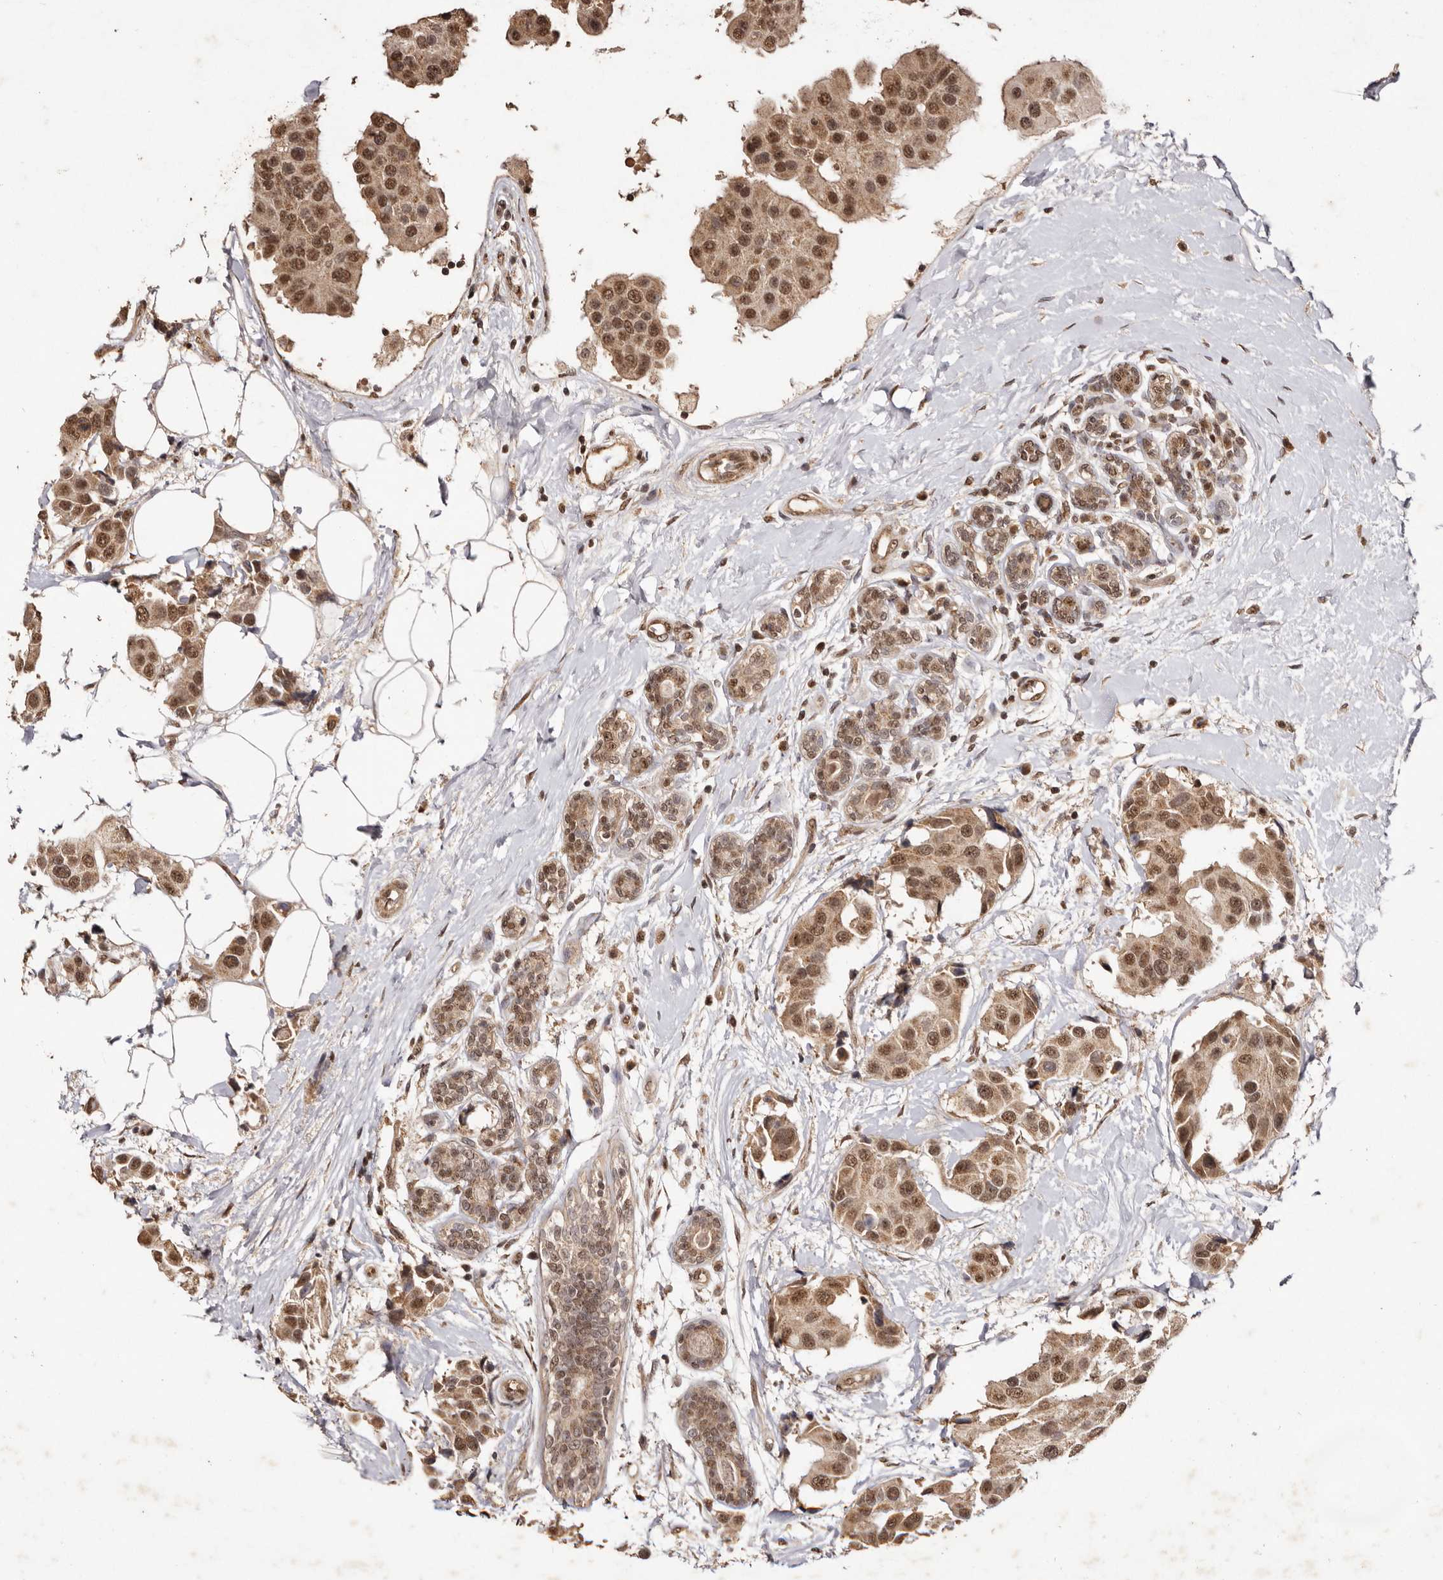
{"staining": {"intensity": "moderate", "quantity": ">75%", "location": "cytoplasmic/membranous,nuclear"}, "tissue": "breast cancer", "cell_type": "Tumor cells", "image_type": "cancer", "snomed": [{"axis": "morphology", "description": "Normal tissue, NOS"}, {"axis": "morphology", "description": "Duct carcinoma"}, {"axis": "topography", "description": "Breast"}], "caption": "A brown stain labels moderate cytoplasmic/membranous and nuclear staining of a protein in human breast invasive ductal carcinoma tumor cells. The protein is shown in brown color, while the nuclei are stained blue.", "gene": "NOTCH1", "patient": {"sex": "female", "age": 39}}